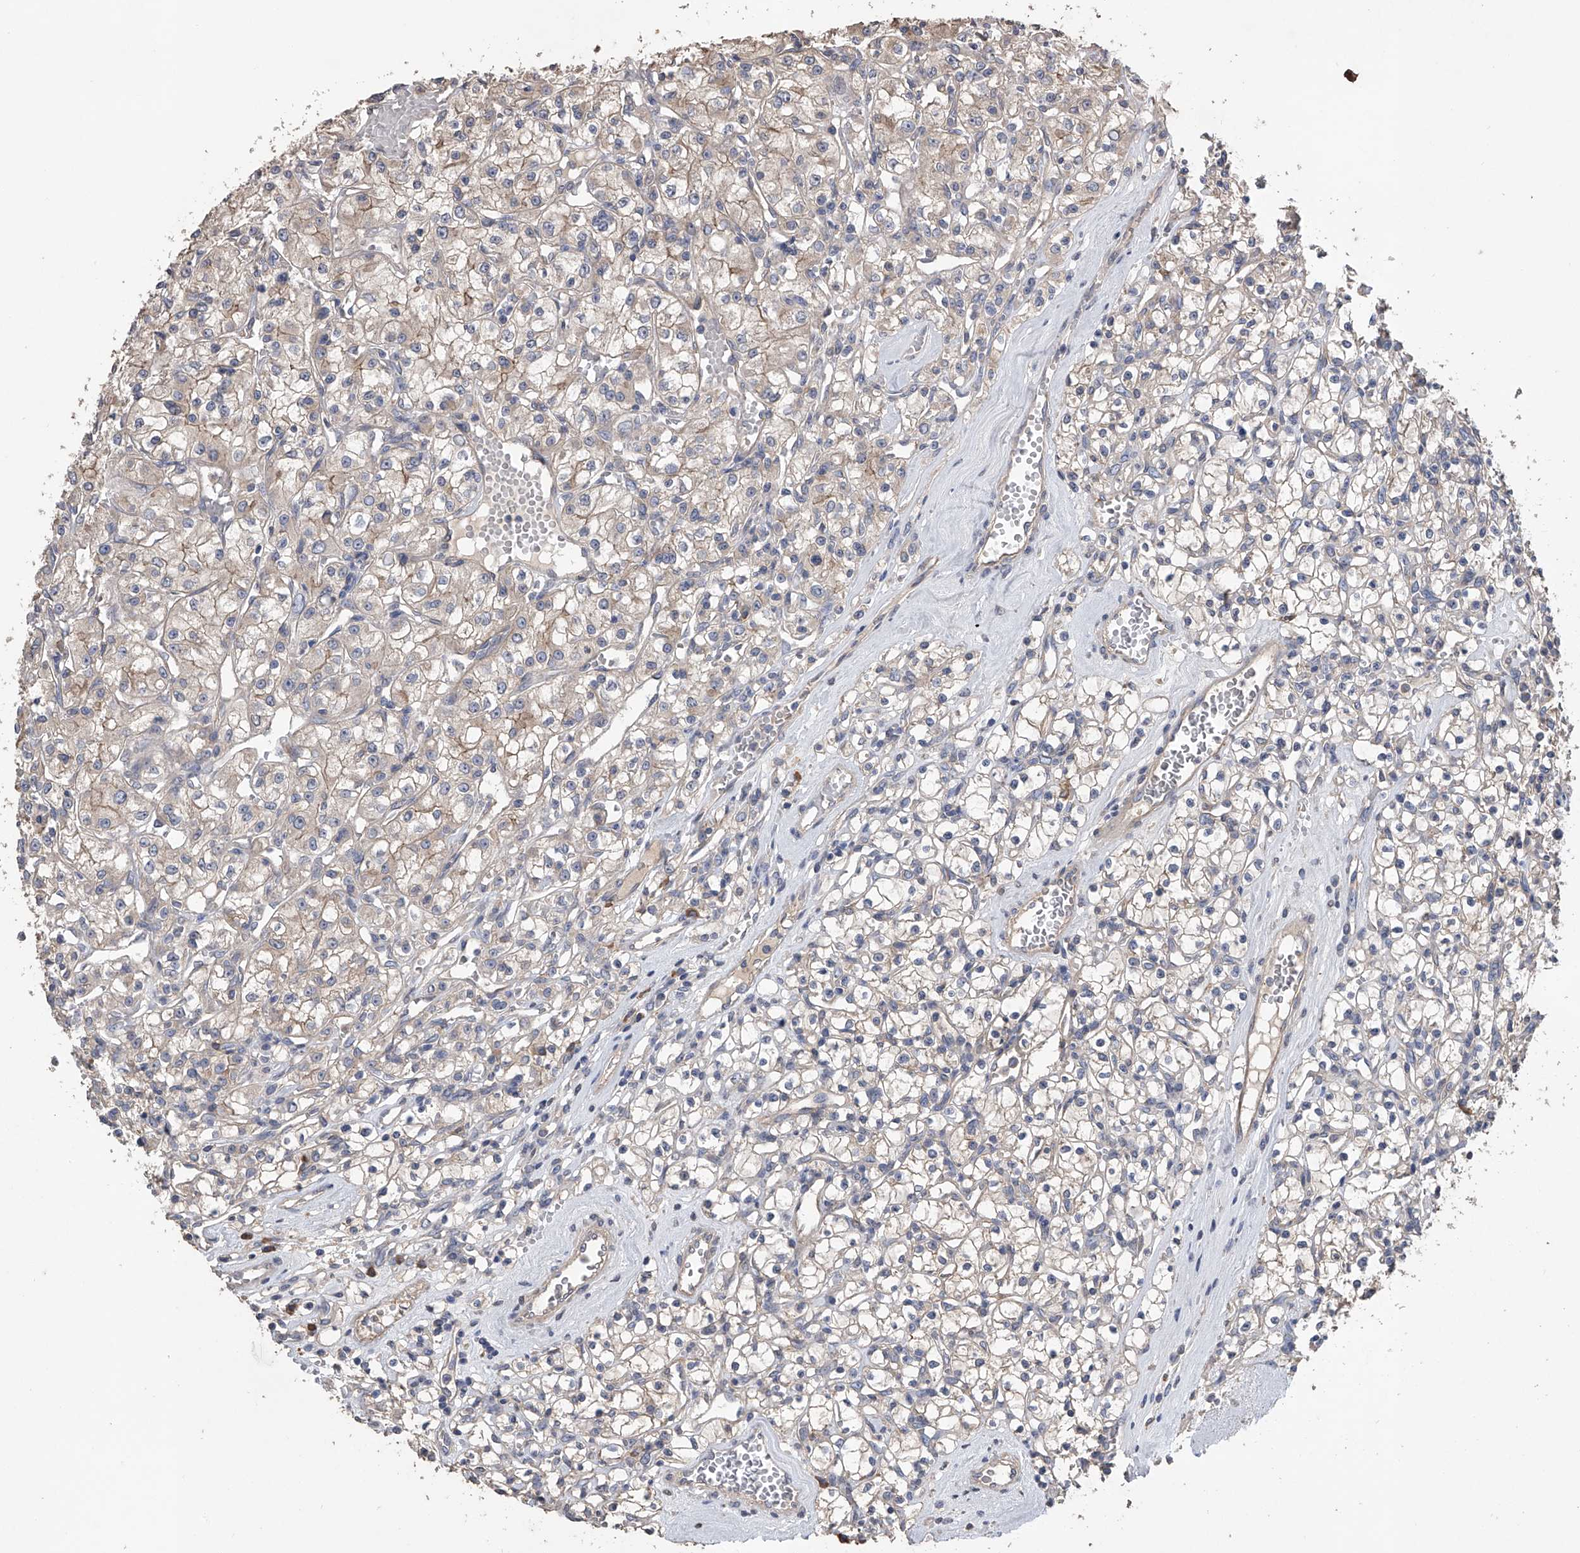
{"staining": {"intensity": "weak", "quantity": "<25%", "location": "cytoplasmic/membranous"}, "tissue": "renal cancer", "cell_type": "Tumor cells", "image_type": "cancer", "snomed": [{"axis": "morphology", "description": "Adenocarcinoma, NOS"}, {"axis": "topography", "description": "Kidney"}], "caption": "Tumor cells are negative for protein expression in human renal cancer.", "gene": "ZNF343", "patient": {"sex": "female", "age": 59}}